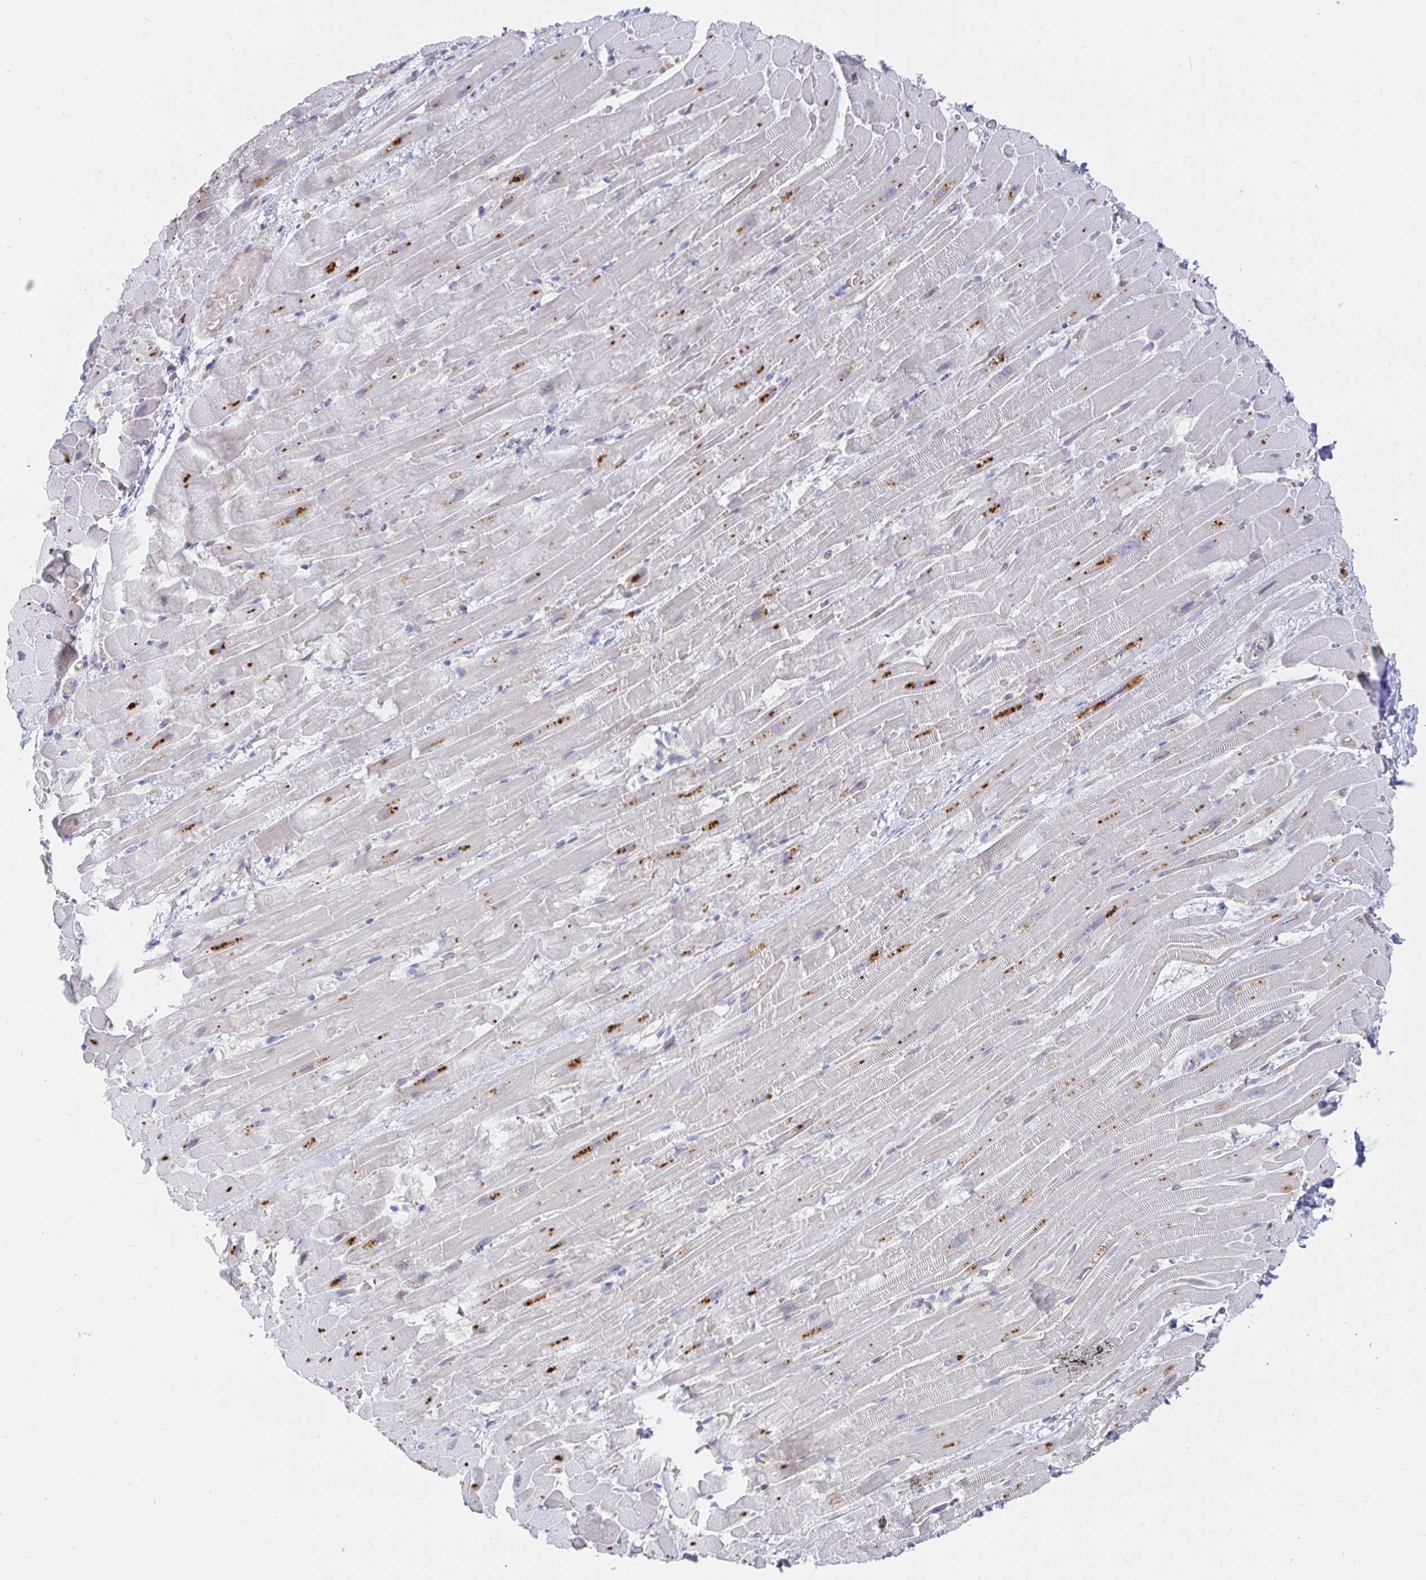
{"staining": {"intensity": "moderate", "quantity": "25%-75%", "location": "cytoplasmic/membranous"}, "tissue": "heart muscle", "cell_type": "Cardiomyocytes", "image_type": "normal", "snomed": [{"axis": "morphology", "description": "Normal tissue, NOS"}, {"axis": "topography", "description": "Heart"}], "caption": "Immunohistochemical staining of benign human heart muscle reveals medium levels of moderate cytoplasmic/membranous positivity in about 25%-75% of cardiomyocytes. Ihc stains the protein of interest in brown and the nuclei are stained blue.", "gene": "KCTD19", "patient": {"sex": "male", "age": 37}}